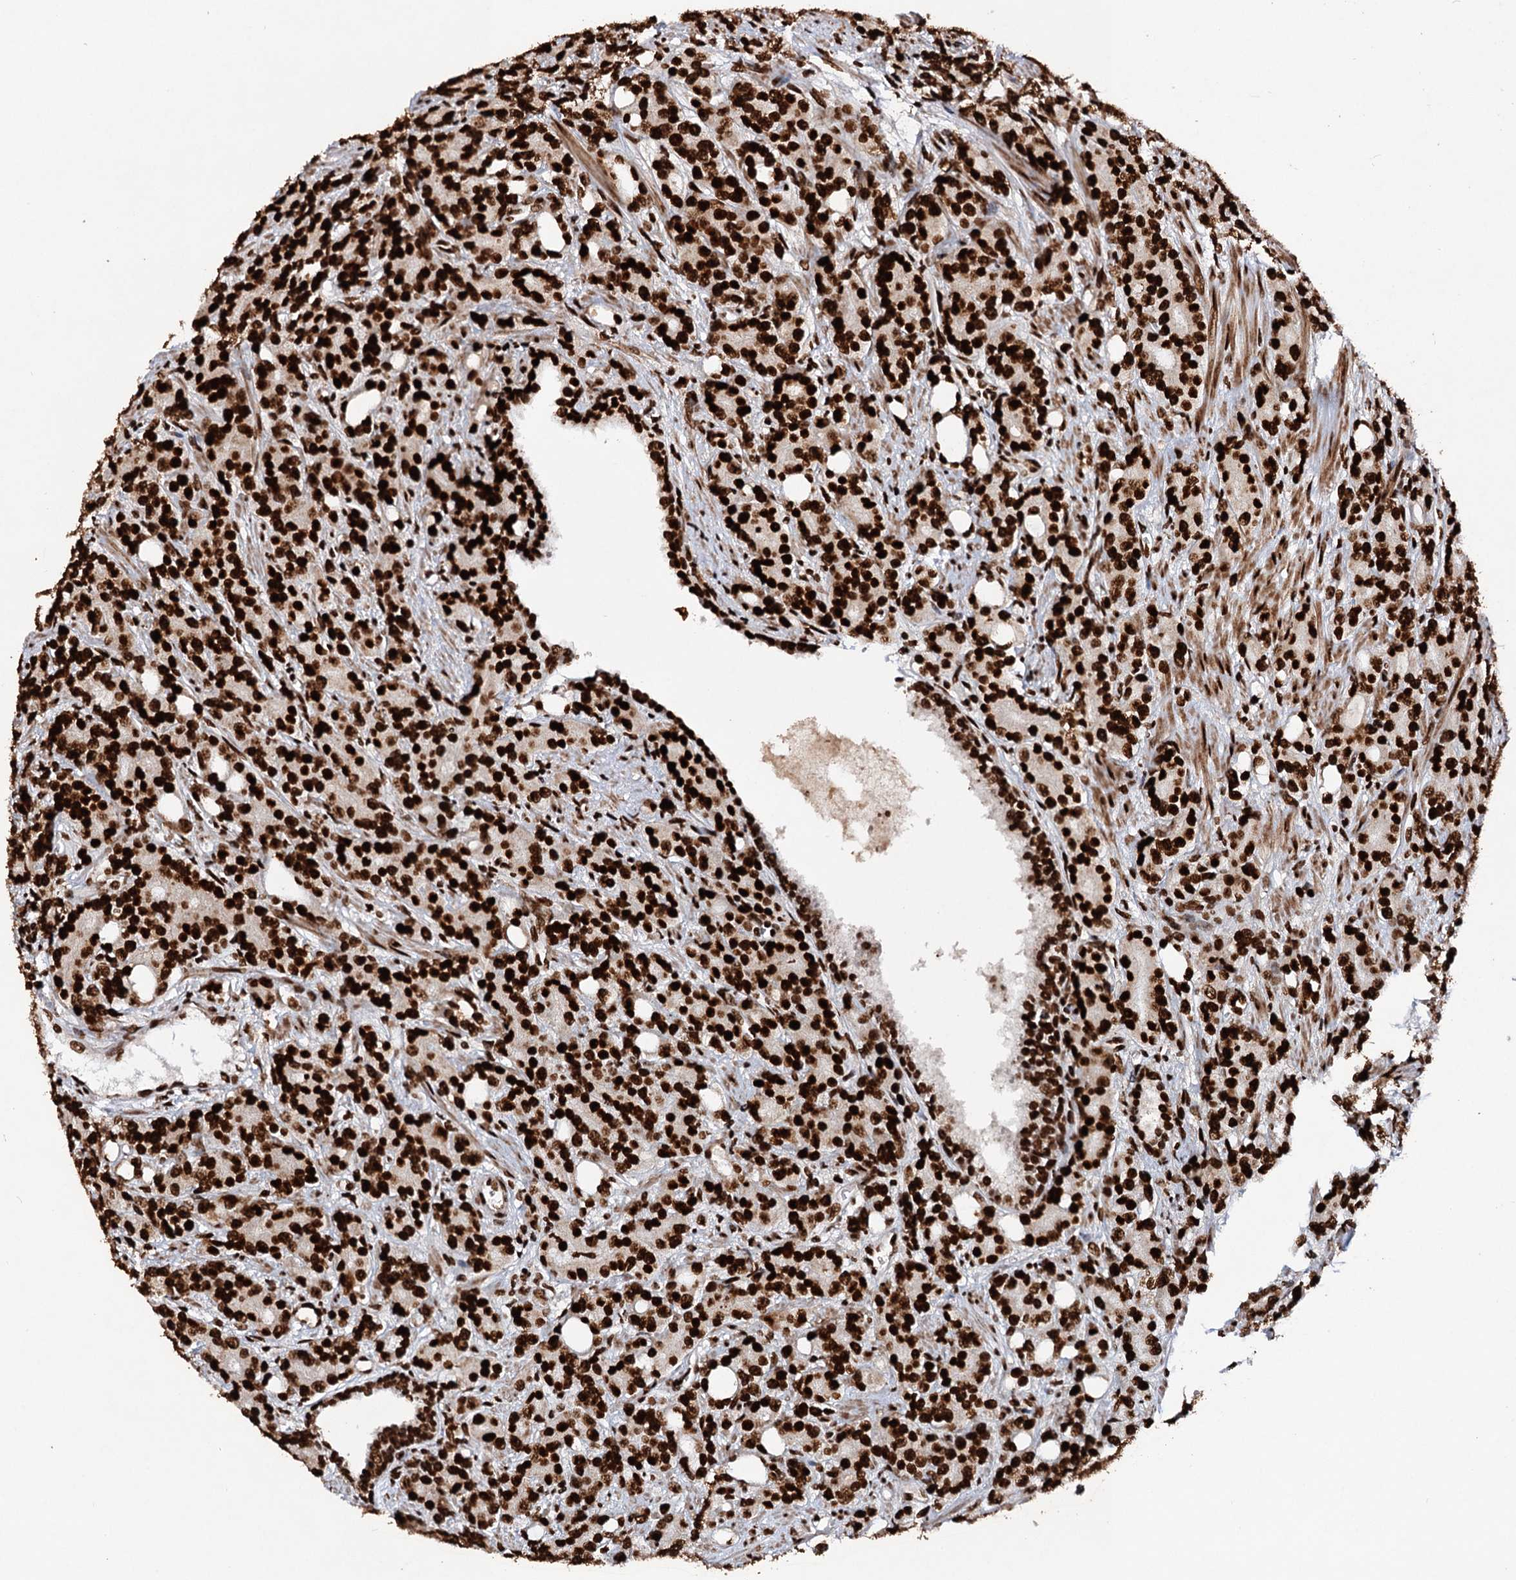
{"staining": {"intensity": "strong", "quantity": ">75%", "location": "nuclear"}, "tissue": "prostate cancer", "cell_type": "Tumor cells", "image_type": "cancer", "snomed": [{"axis": "morphology", "description": "Adenocarcinoma, High grade"}, {"axis": "topography", "description": "Prostate"}], "caption": "Immunohistochemical staining of human high-grade adenocarcinoma (prostate) exhibits high levels of strong nuclear positivity in about >75% of tumor cells.", "gene": "MATR3", "patient": {"sex": "male", "age": 62}}